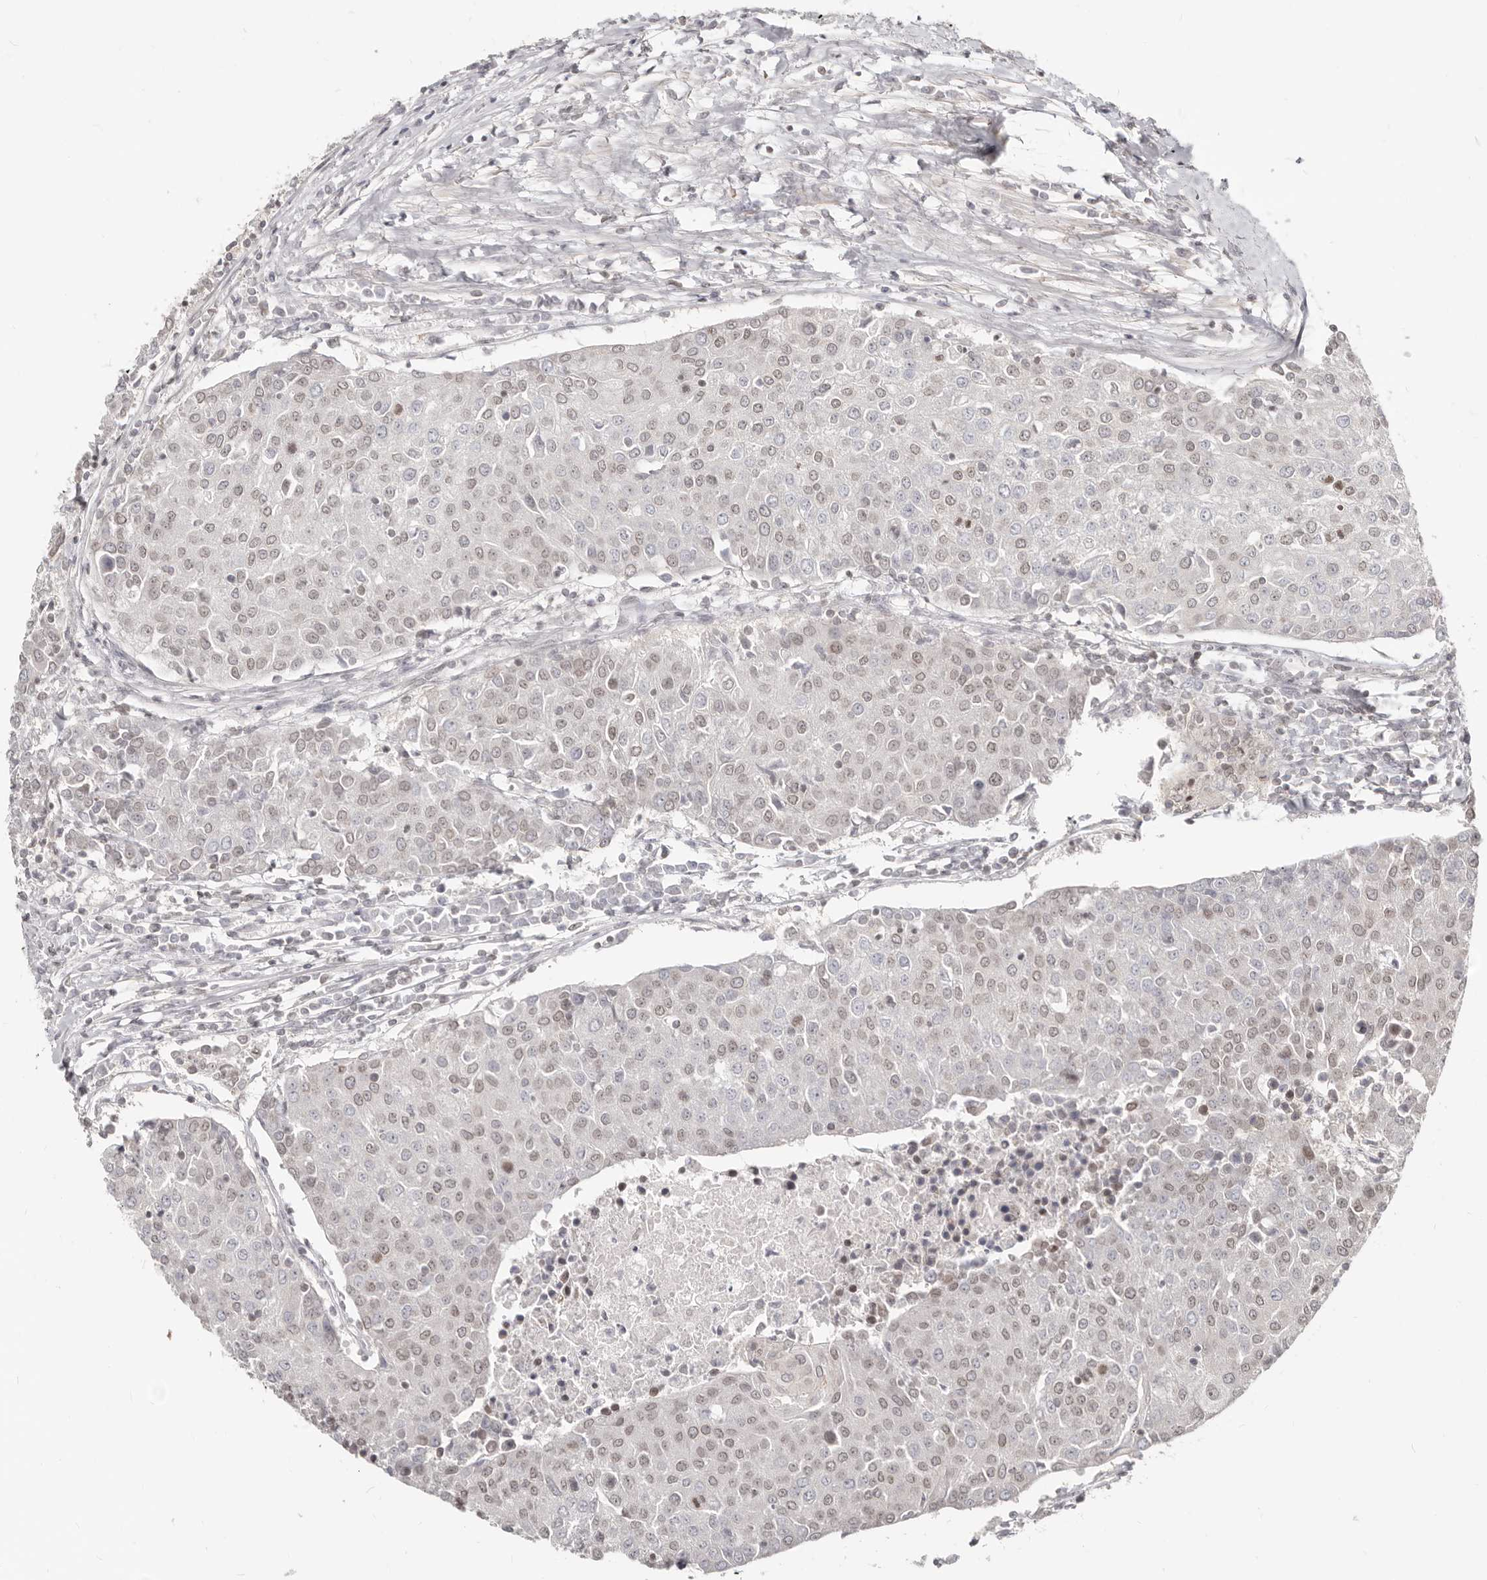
{"staining": {"intensity": "negative", "quantity": "none", "location": "none"}, "tissue": "urothelial cancer", "cell_type": "Tumor cells", "image_type": "cancer", "snomed": [{"axis": "morphology", "description": "Urothelial carcinoma, High grade"}, {"axis": "topography", "description": "Urinary bladder"}], "caption": "The photomicrograph demonstrates no staining of tumor cells in urothelial cancer.", "gene": "NUP153", "patient": {"sex": "female", "age": 85}}